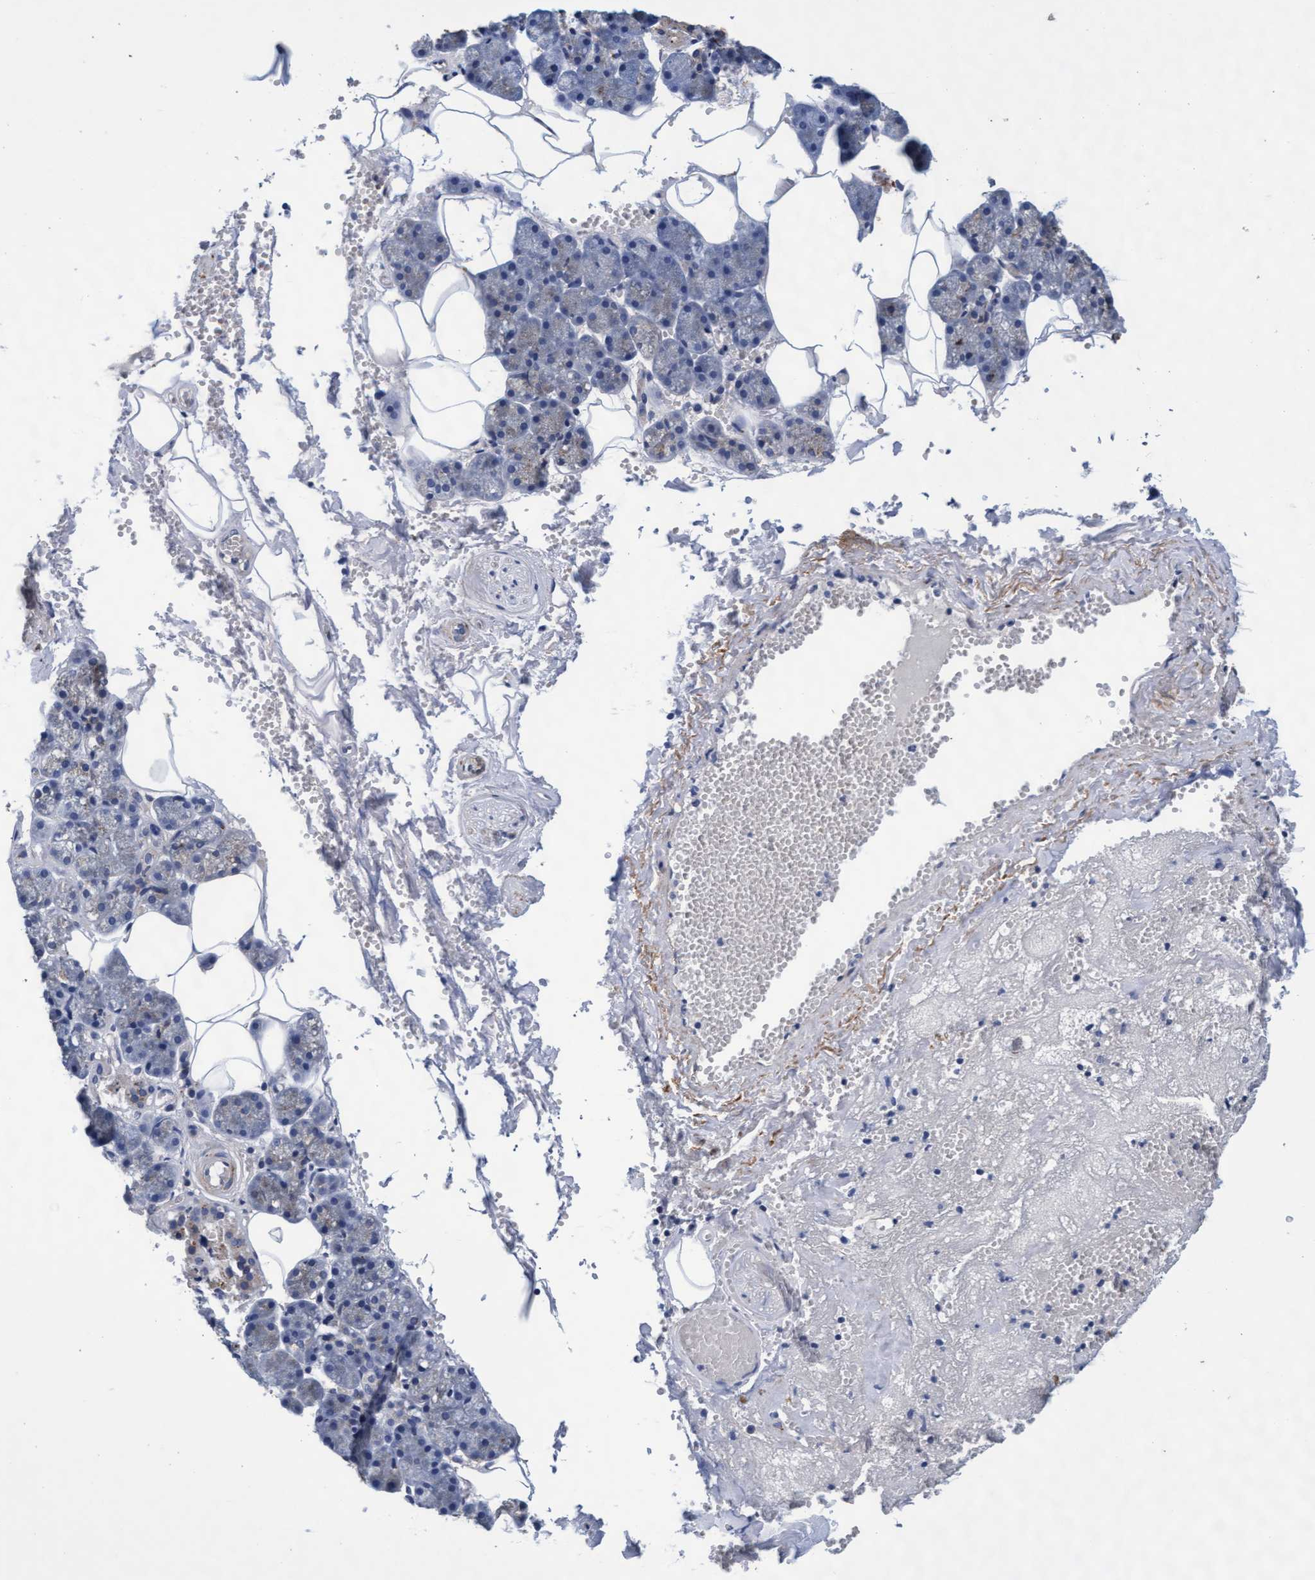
{"staining": {"intensity": "moderate", "quantity": "<25%", "location": "cytoplasmic/membranous"}, "tissue": "salivary gland", "cell_type": "Glandular cells", "image_type": "normal", "snomed": [{"axis": "morphology", "description": "Normal tissue, NOS"}, {"axis": "topography", "description": "Salivary gland"}], "caption": "IHC staining of unremarkable salivary gland, which reveals low levels of moderate cytoplasmic/membranous staining in about <25% of glandular cells indicating moderate cytoplasmic/membranous protein positivity. The staining was performed using DAB (3,3'-diaminobenzidine) (brown) for protein detection and nuclei were counterstained in hematoxylin (blue).", "gene": "CPQ", "patient": {"sex": "male", "age": 62}}